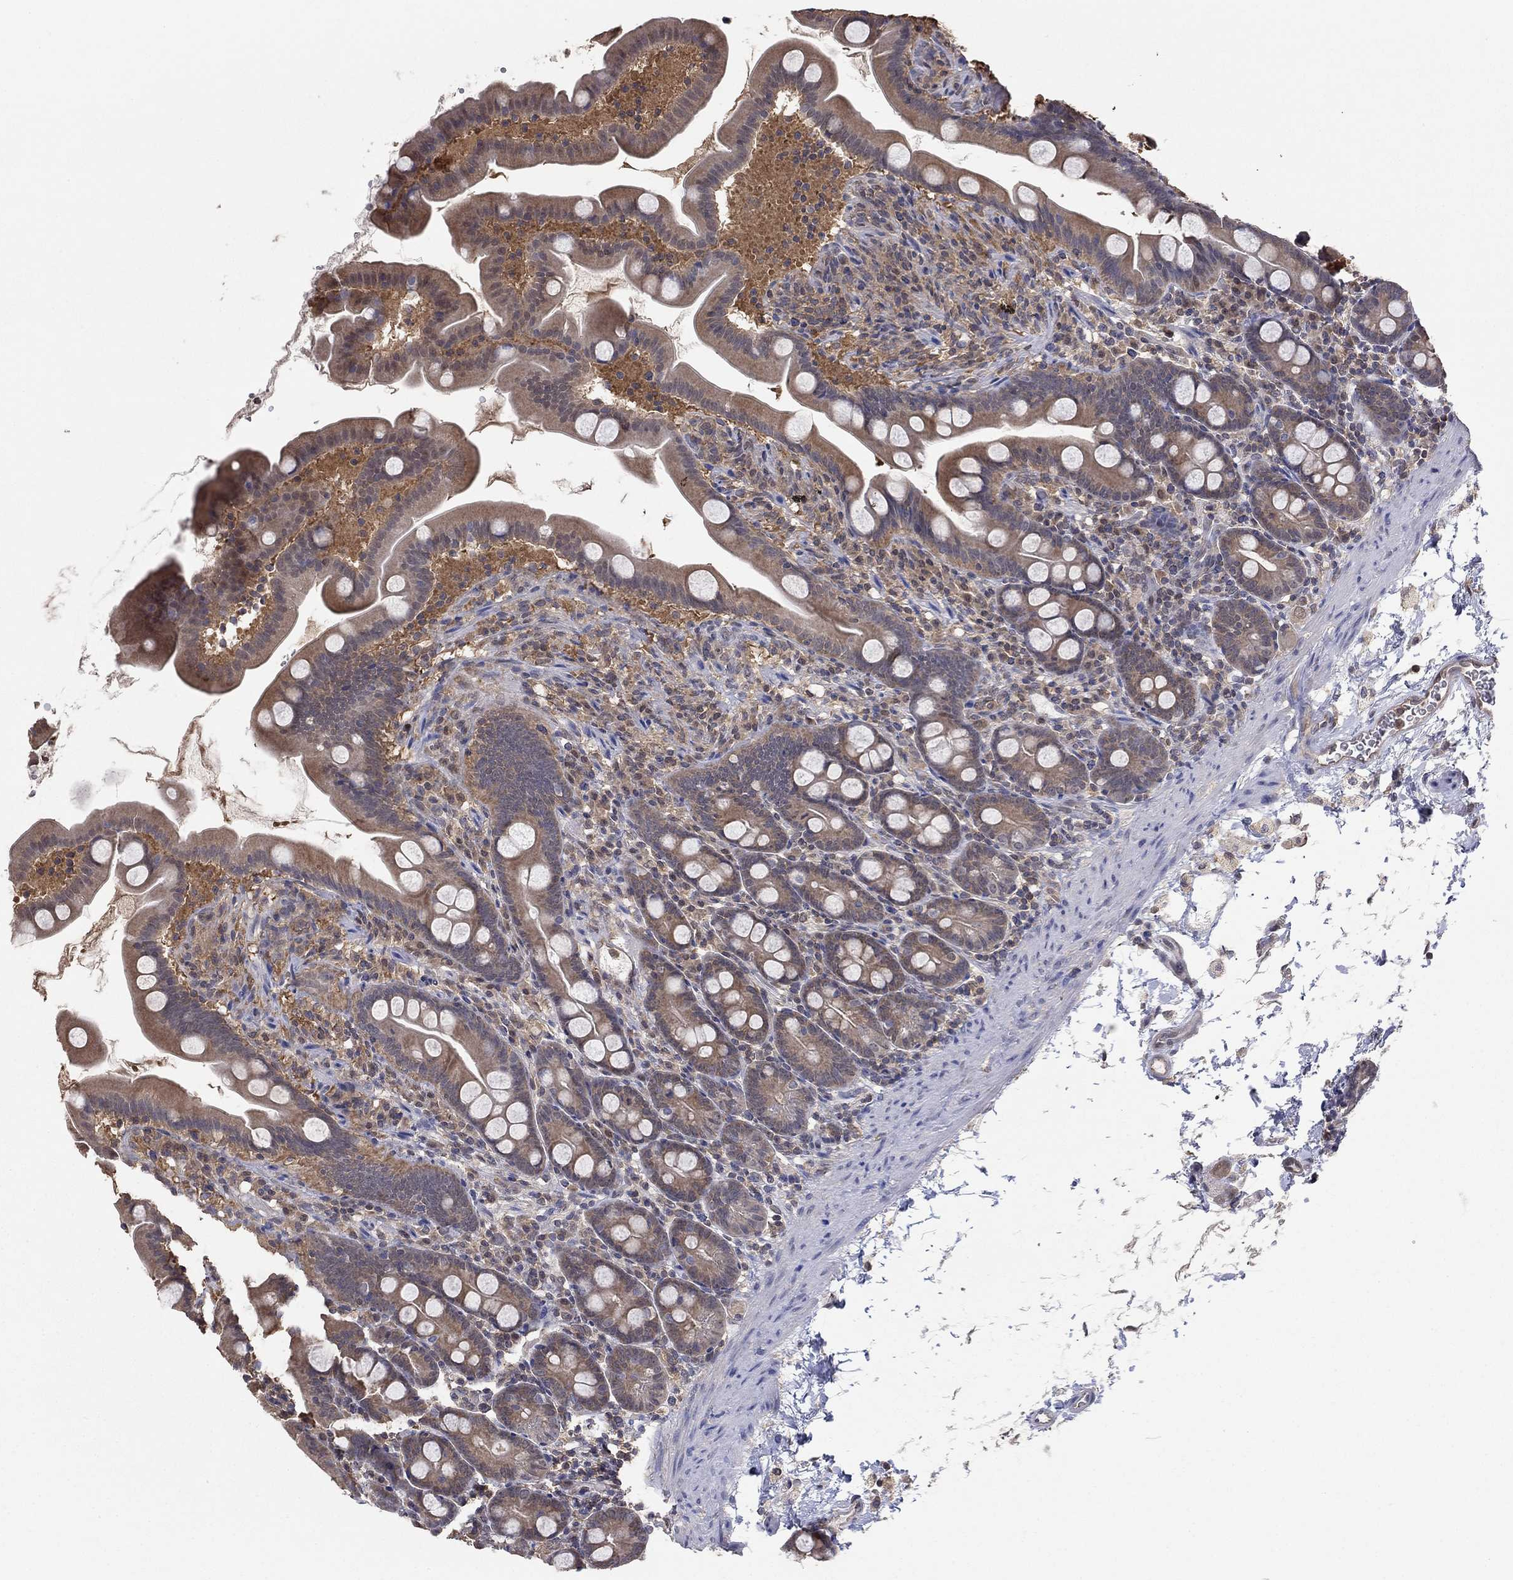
{"staining": {"intensity": "weak", "quantity": ">75%", "location": "cytoplasmic/membranous"}, "tissue": "small intestine", "cell_type": "Glandular cells", "image_type": "normal", "snomed": [{"axis": "morphology", "description": "Normal tissue, NOS"}, {"axis": "topography", "description": "Small intestine"}], "caption": "Immunohistochemistry histopathology image of unremarkable human small intestine stained for a protein (brown), which exhibits low levels of weak cytoplasmic/membranous expression in about >75% of glandular cells.", "gene": "RNF114", "patient": {"sex": "female", "age": 44}}